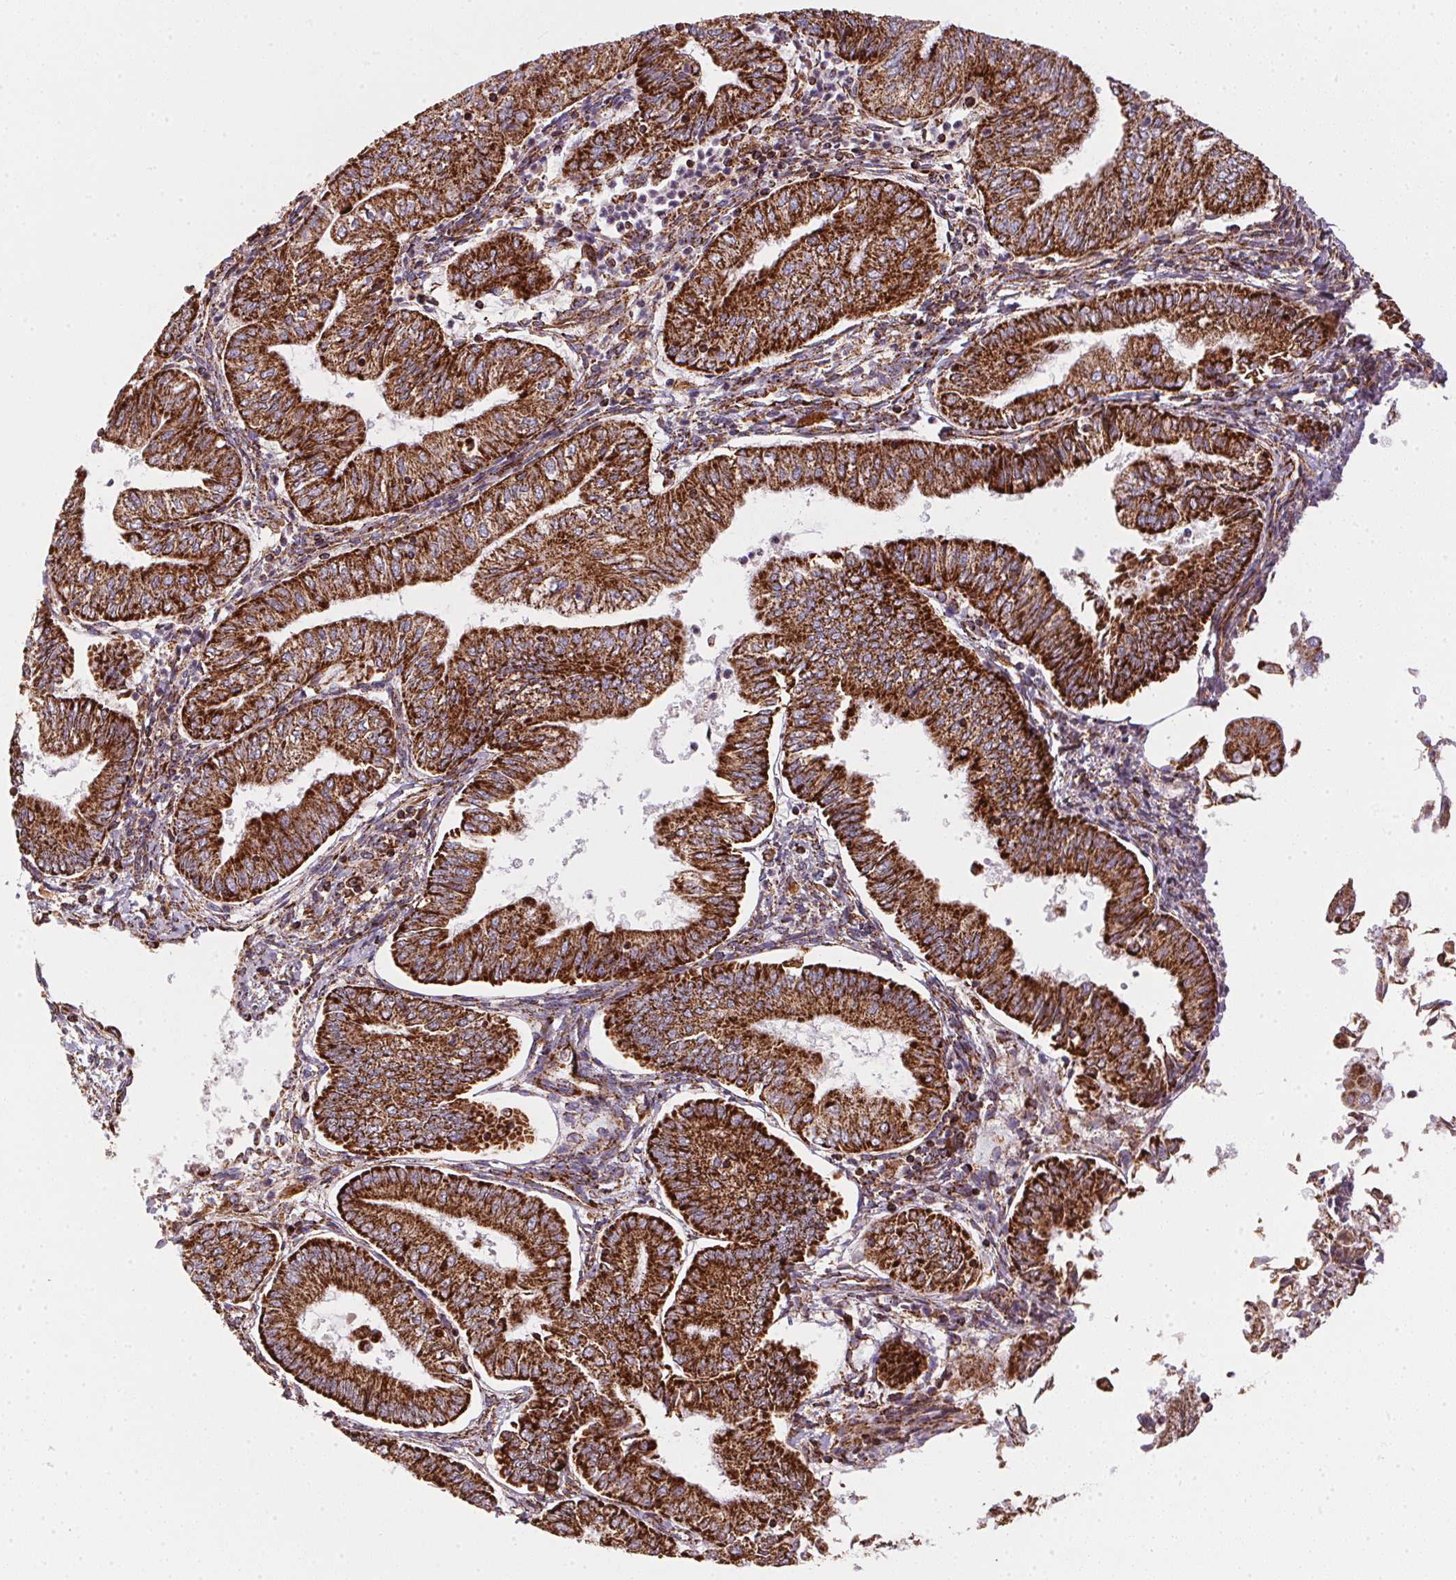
{"staining": {"intensity": "strong", "quantity": ">75%", "location": "cytoplasmic/membranous"}, "tissue": "endometrial cancer", "cell_type": "Tumor cells", "image_type": "cancer", "snomed": [{"axis": "morphology", "description": "Adenocarcinoma, NOS"}, {"axis": "topography", "description": "Endometrium"}], "caption": "There is high levels of strong cytoplasmic/membranous staining in tumor cells of adenocarcinoma (endometrial), as demonstrated by immunohistochemical staining (brown color).", "gene": "NDUFS2", "patient": {"sex": "female", "age": 55}}